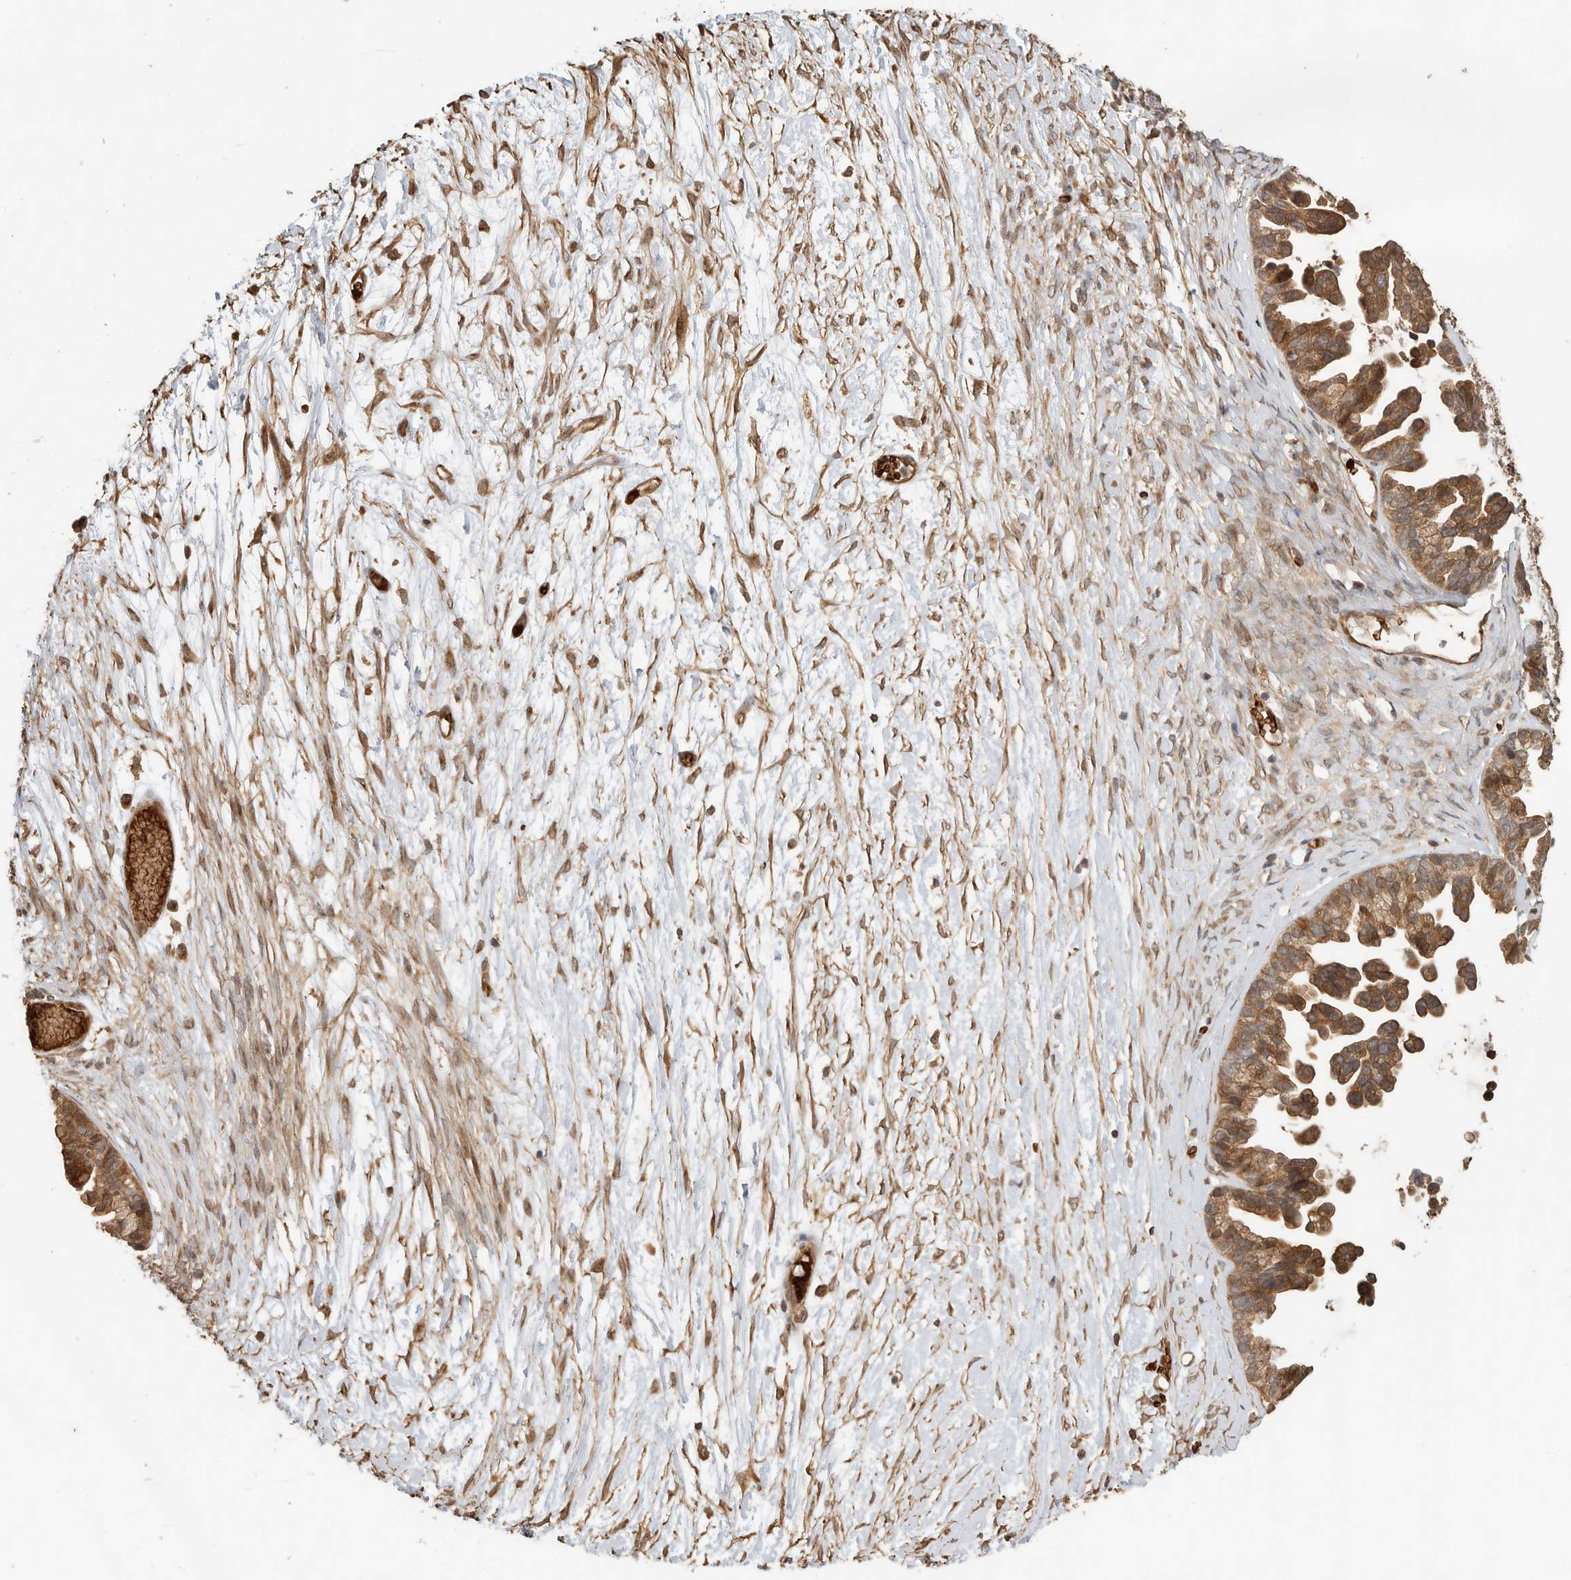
{"staining": {"intensity": "moderate", "quantity": ">75%", "location": "cytoplasmic/membranous"}, "tissue": "ovarian cancer", "cell_type": "Tumor cells", "image_type": "cancer", "snomed": [{"axis": "morphology", "description": "Cystadenocarcinoma, serous, NOS"}, {"axis": "topography", "description": "Ovary"}], "caption": "Immunohistochemical staining of human ovarian cancer (serous cystadenocarcinoma) shows moderate cytoplasmic/membranous protein positivity in about >75% of tumor cells.", "gene": "OTUD6B", "patient": {"sex": "female", "age": 56}}